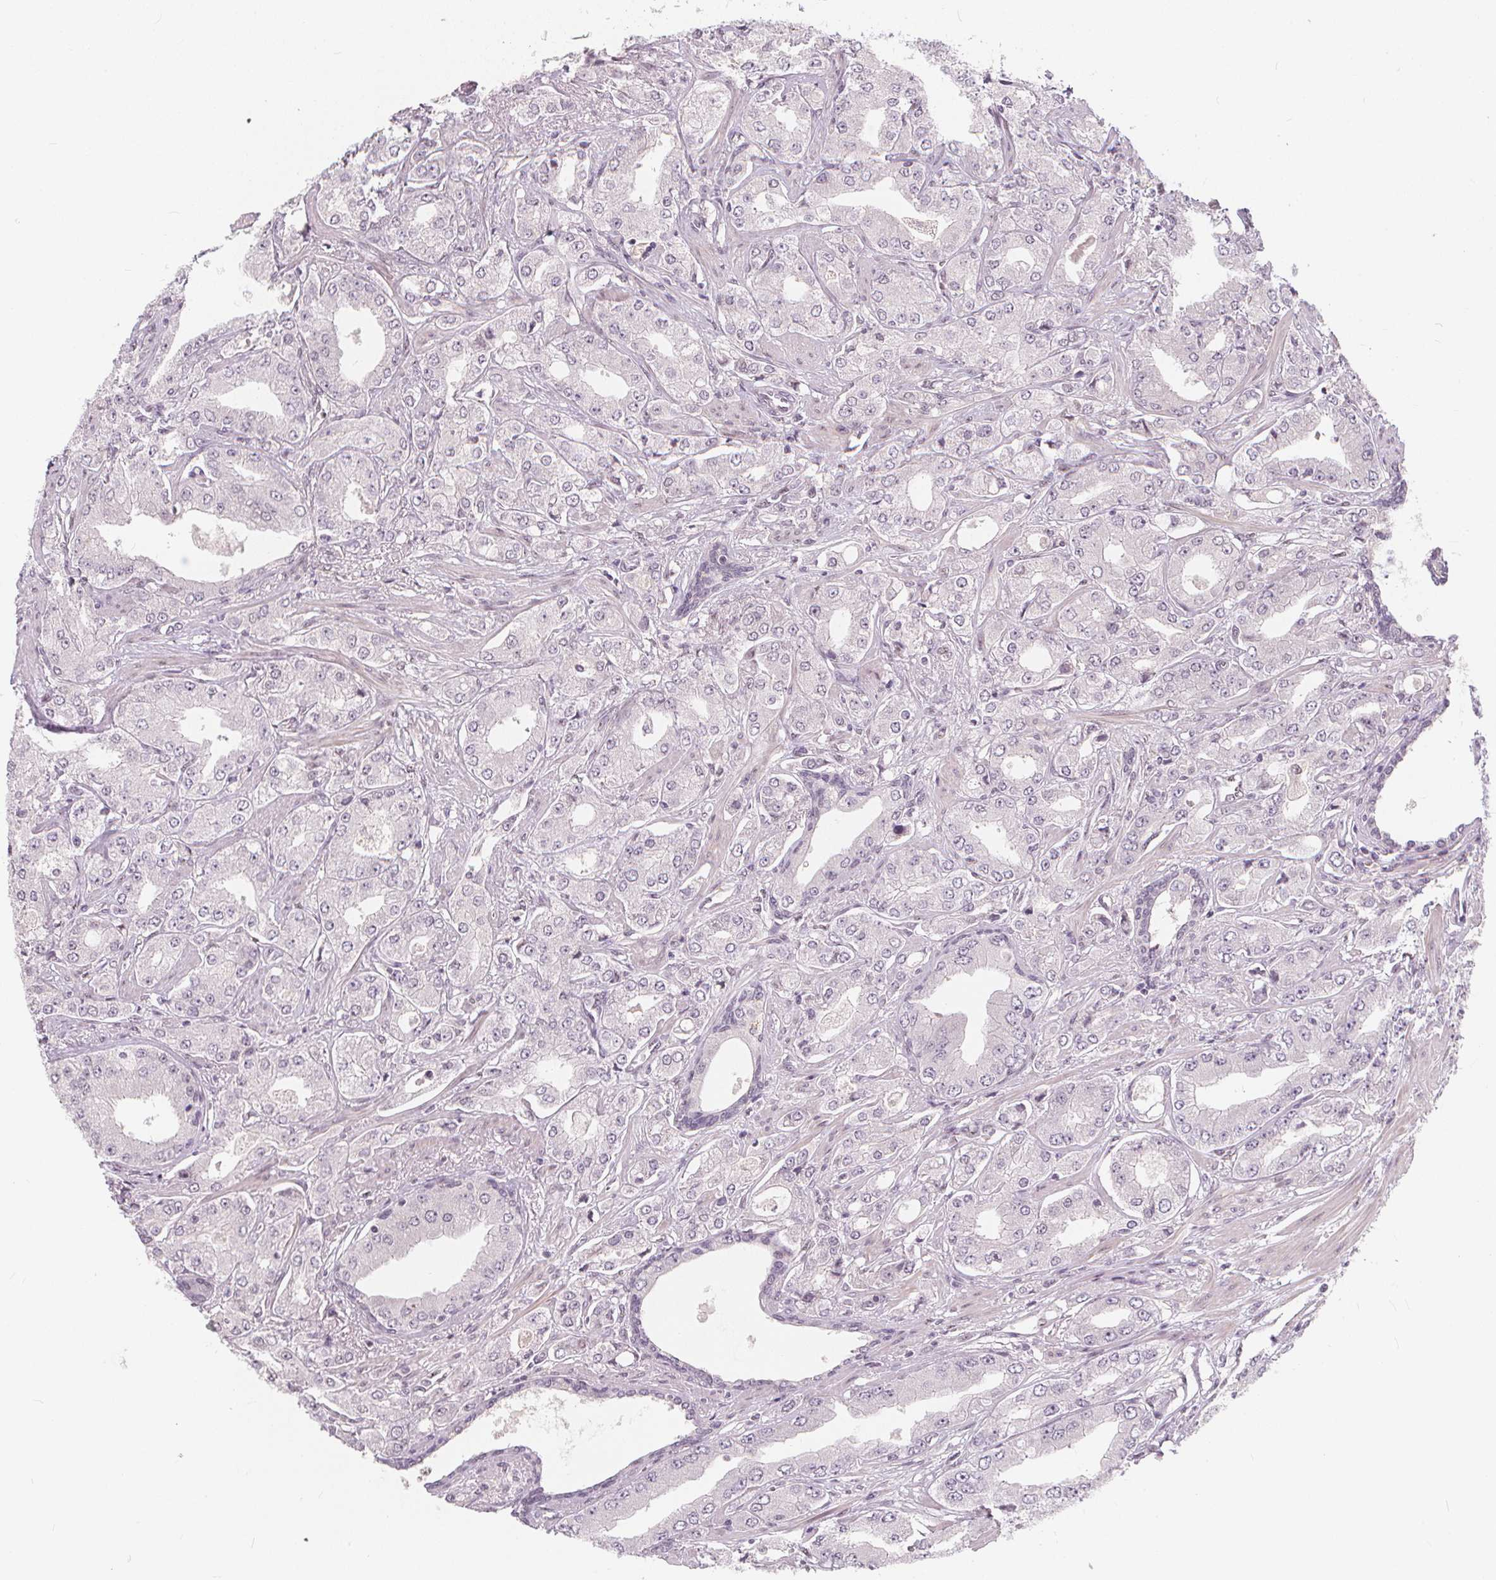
{"staining": {"intensity": "negative", "quantity": "none", "location": "none"}, "tissue": "prostate cancer", "cell_type": "Tumor cells", "image_type": "cancer", "snomed": [{"axis": "morphology", "description": "Adenocarcinoma, Low grade"}, {"axis": "topography", "description": "Prostate"}], "caption": "High magnification brightfield microscopy of prostate cancer stained with DAB (3,3'-diaminobenzidine) (brown) and counterstained with hematoxylin (blue): tumor cells show no significant positivity. (DAB (3,3'-diaminobenzidine) immunohistochemistry, high magnification).", "gene": "DRC3", "patient": {"sex": "male", "age": 60}}